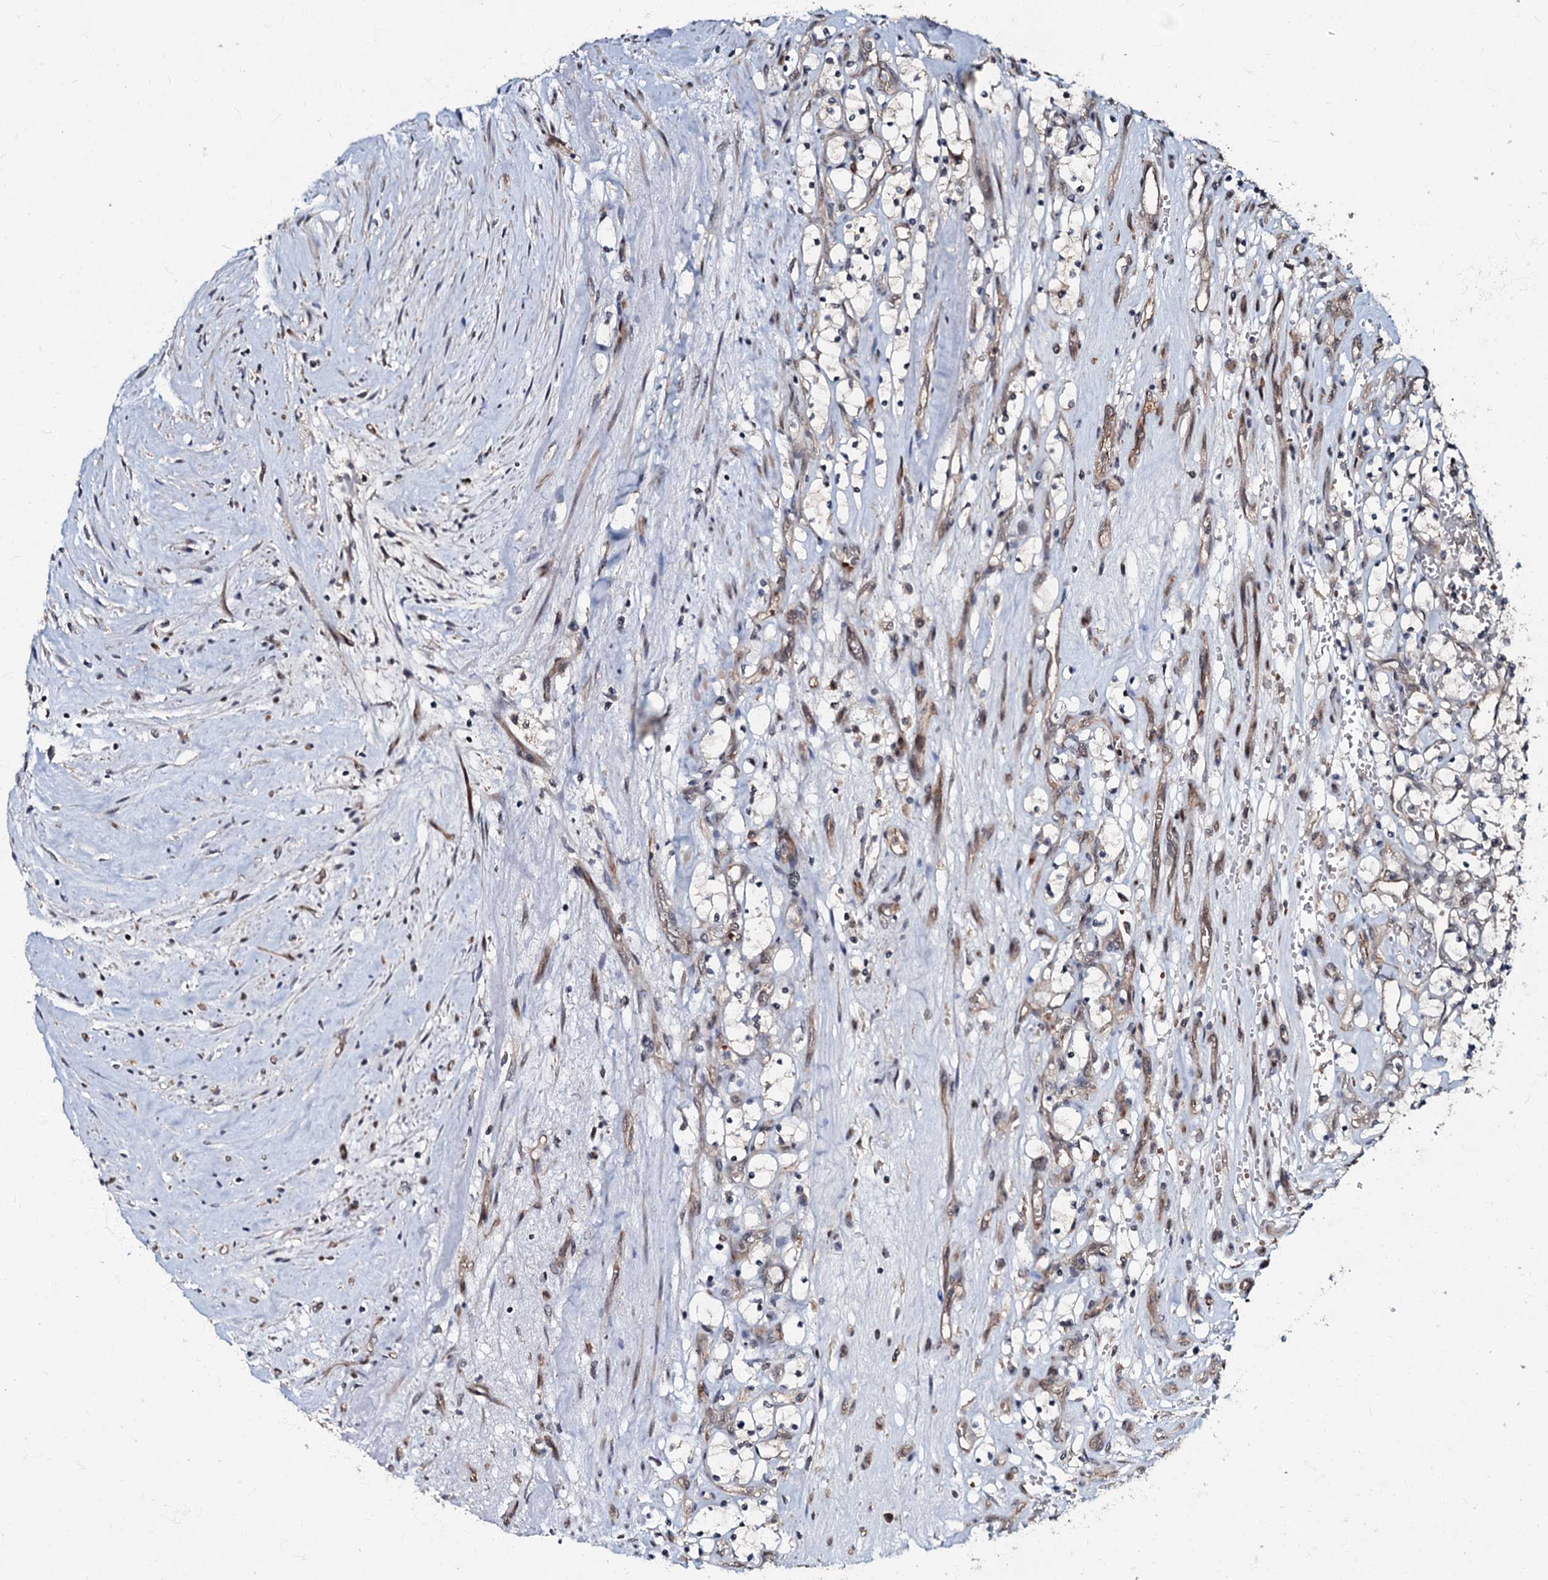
{"staining": {"intensity": "negative", "quantity": "none", "location": "none"}, "tissue": "renal cancer", "cell_type": "Tumor cells", "image_type": "cancer", "snomed": [{"axis": "morphology", "description": "Adenocarcinoma, NOS"}, {"axis": "topography", "description": "Kidney"}], "caption": "An immunohistochemistry image of renal cancer is shown. There is no staining in tumor cells of renal cancer. (DAB immunohistochemistry with hematoxylin counter stain).", "gene": "MANSC4", "patient": {"sex": "female", "age": 69}}